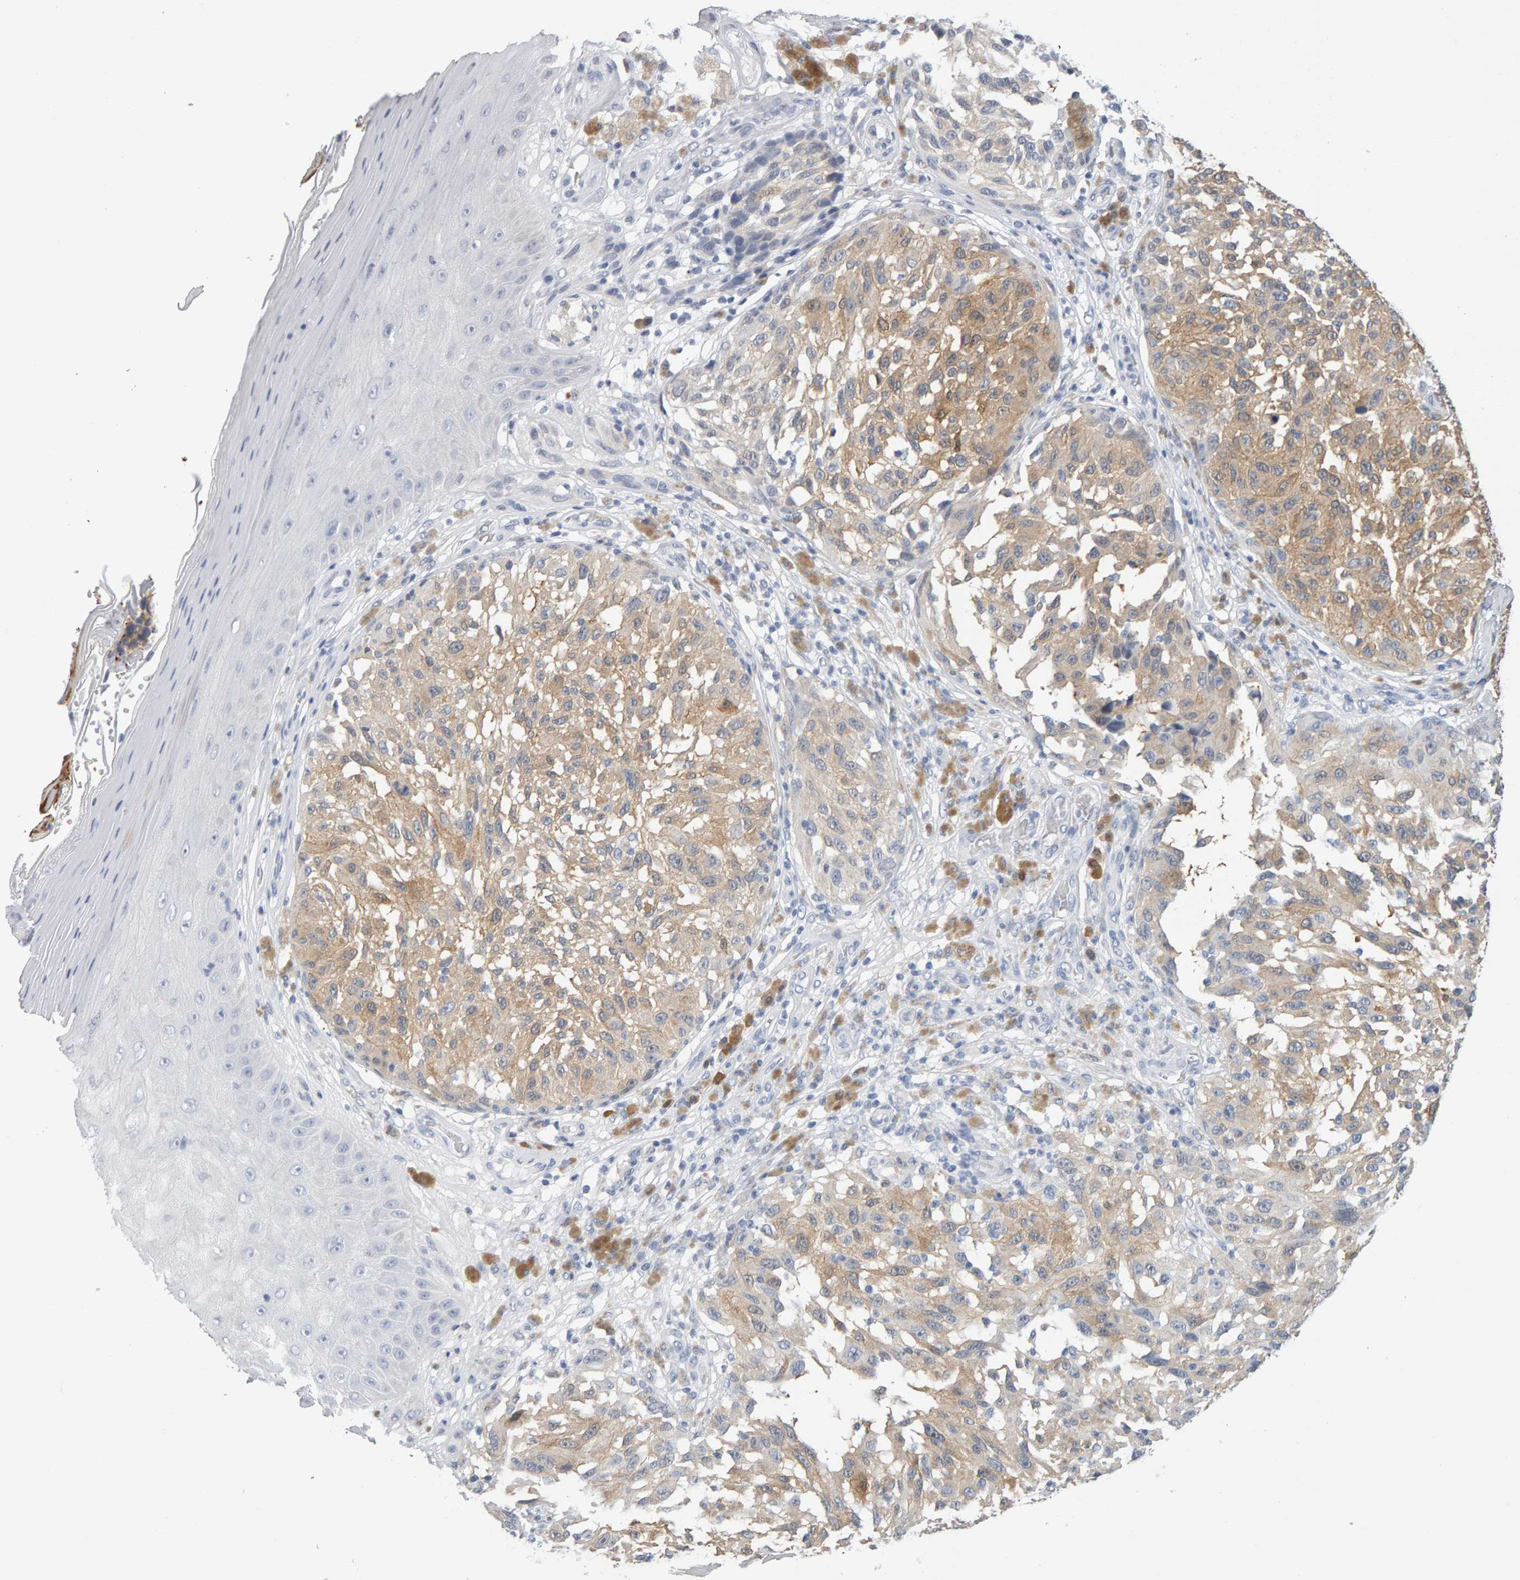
{"staining": {"intensity": "weak", "quantity": ">75%", "location": "cytoplasmic/membranous"}, "tissue": "melanoma", "cell_type": "Tumor cells", "image_type": "cancer", "snomed": [{"axis": "morphology", "description": "Malignant melanoma, NOS"}, {"axis": "topography", "description": "Skin"}], "caption": "Tumor cells exhibit weak cytoplasmic/membranous positivity in approximately >75% of cells in malignant melanoma.", "gene": "CTH", "patient": {"sex": "female", "age": 73}}